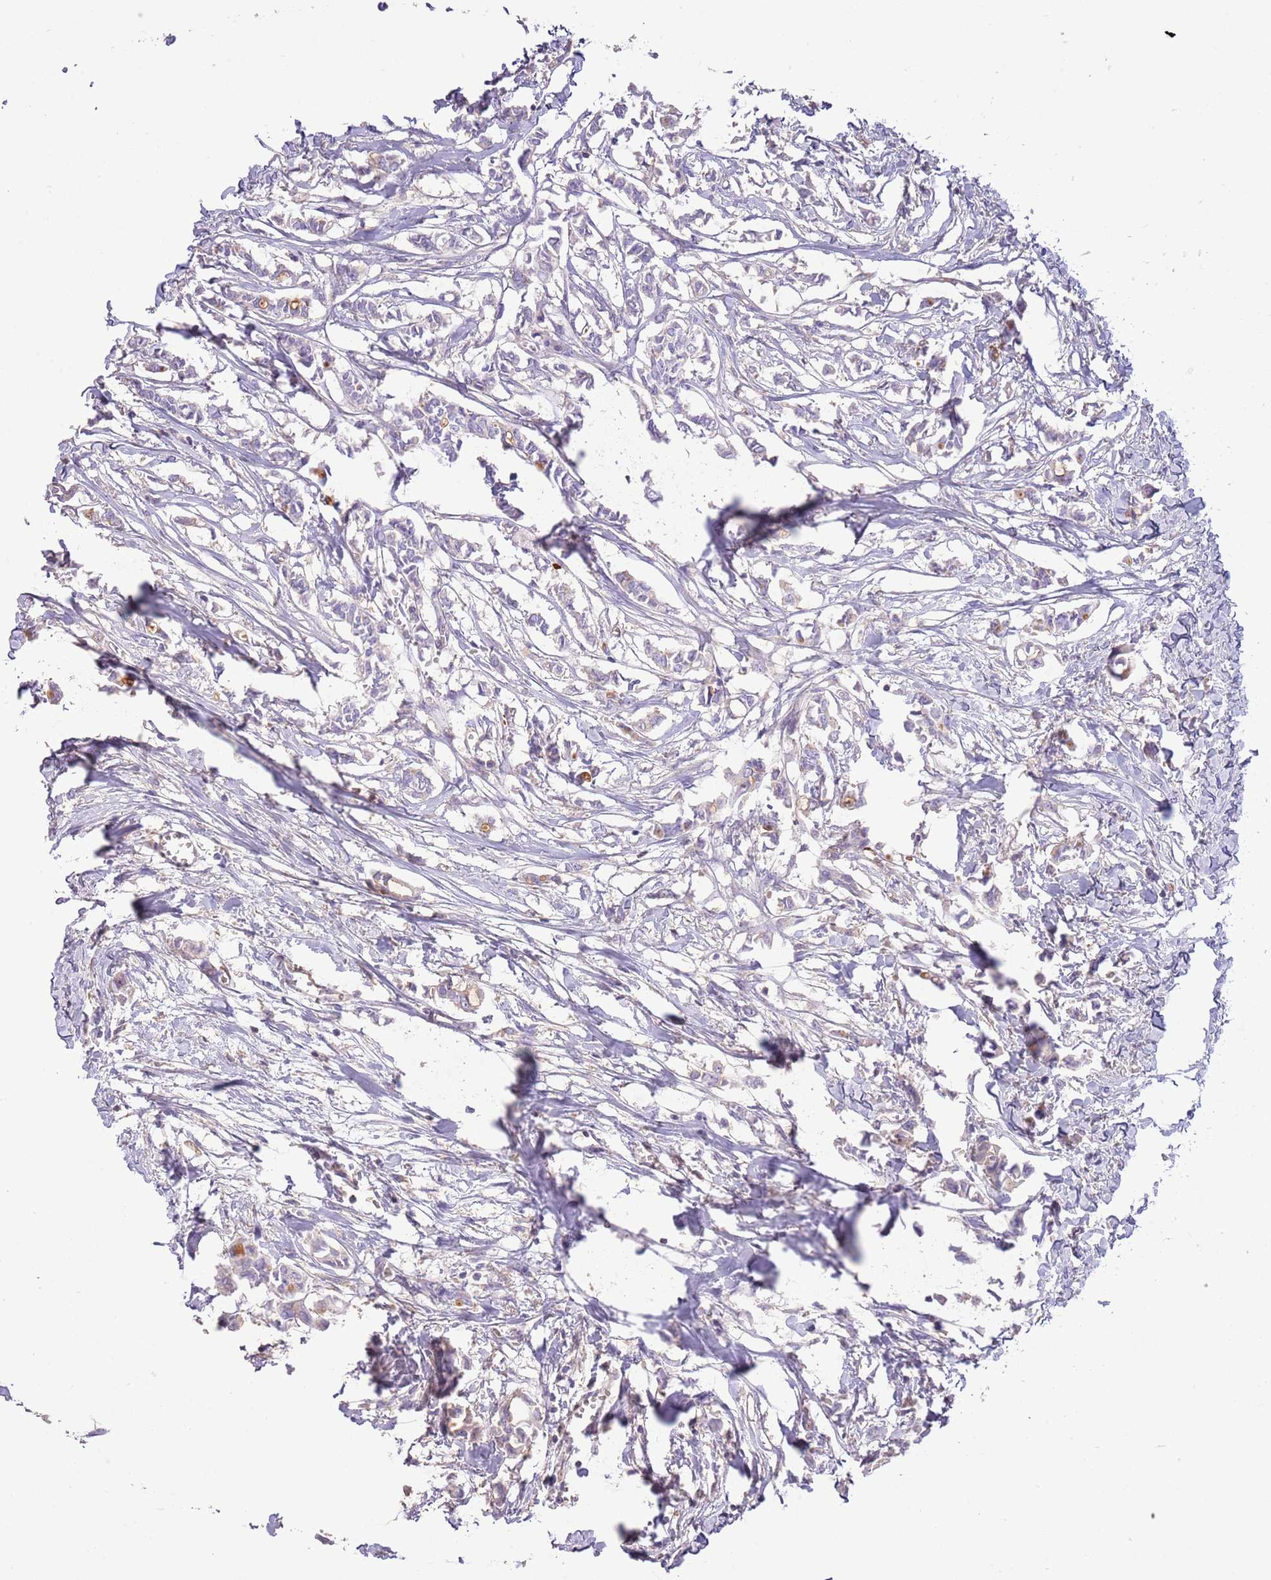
{"staining": {"intensity": "negative", "quantity": "none", "location": "none"}, "tissue": "breast cancer", "cell_type": "Tumor cells", "image_type": "cancer", "snomed": [{"axis": "morphology", "description": "Duct carcinoma"}, {"axis": "topography", "description": "Breast"}], "caption": "Immunohistochemical staining of human breast invasive ductal carcinoma reveals no significant expression in tumor cells.", "gene": "SFTPA1", "patient": {"sex": "female", "age": 41}}